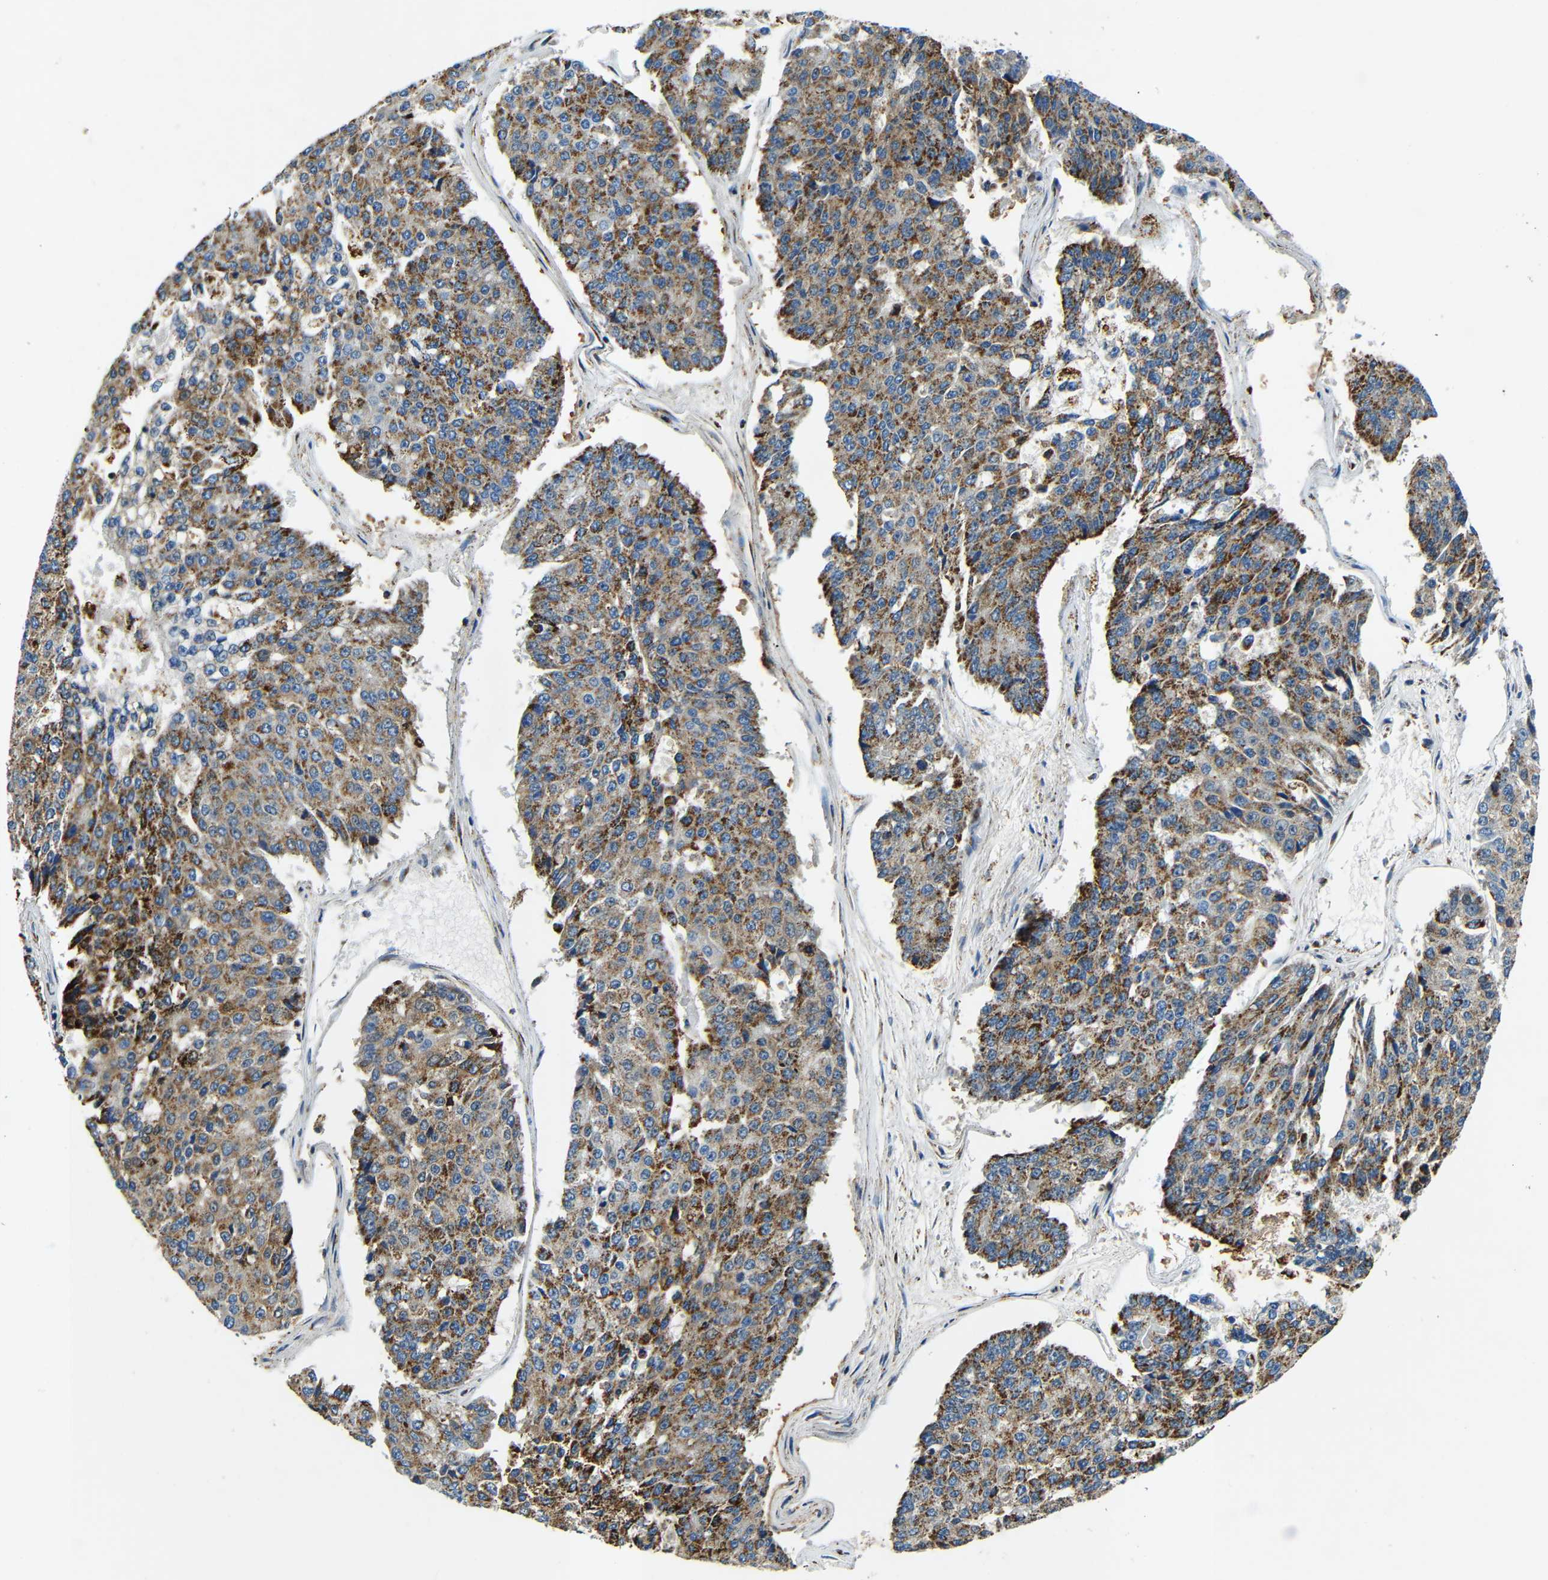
{"staining": {"intensity": "strong", "quantity": "25%-75%", "location": "cytoplasmic/membranous"}, "tissue": "pancreatic cancer", "cell_type": "Tumor cells", "image_type": "cancer", "snomed": [{"axis": "morphology", "description": "Adenocarcinoma, NOS"}, {"axis": "topography", "description": "Pancreas"}], "caption": "Strong cytoplasmic/membranous expression for a protein is identified in about 25%-75% of tumor cells of adenocarcinoma (pancreatic) using immunohistochemistry.", "gene": "GALNT18", "patient": {"sex": "male", "age": 50}}